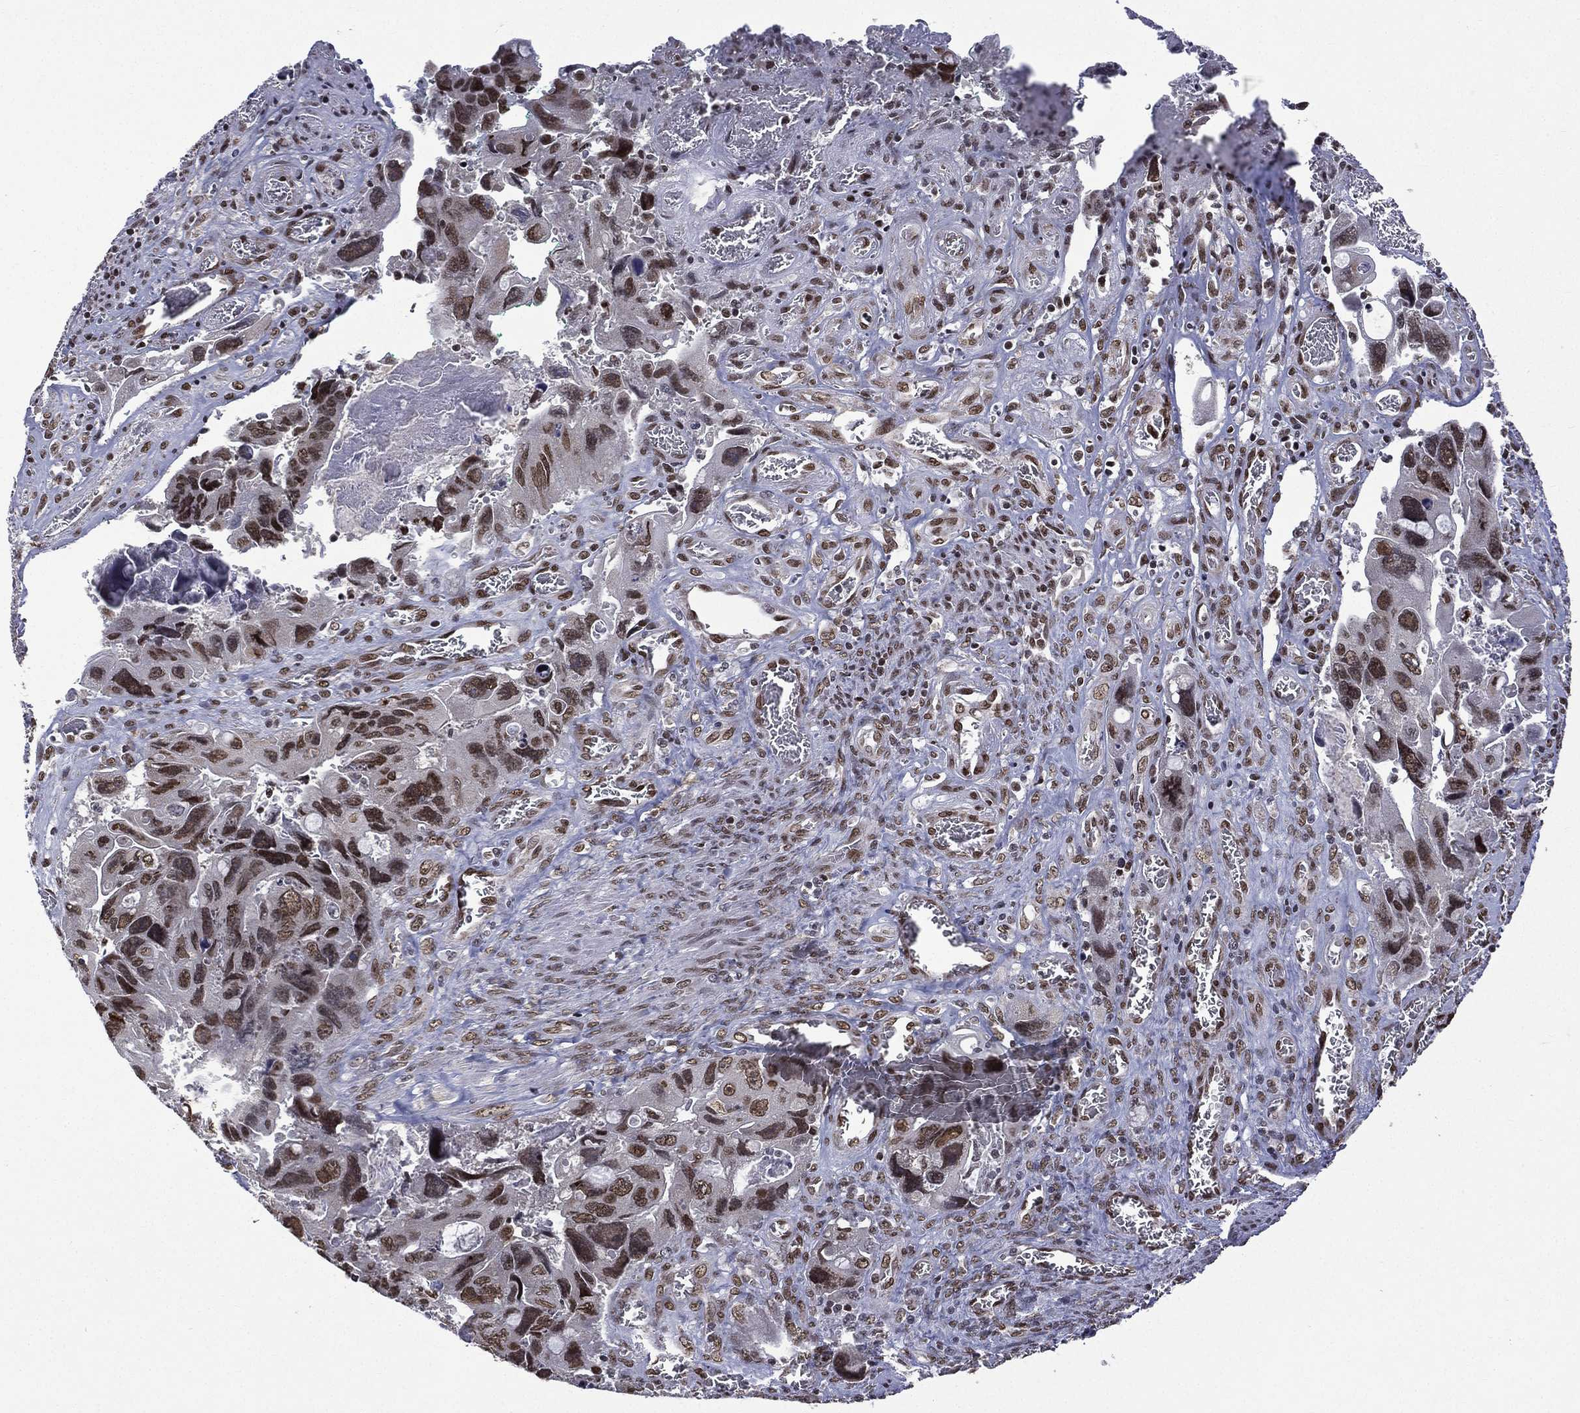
{"staining": {"intensity": "strong", "quantity": ">75%", "location": "nuclear"}, "tissue": "colorectal cancer", "cell_type": "Tumor cells", "image_type": "cancer", "snomed": [{"axis": "morphology", "description": "Adenocarcinoma, NOS"}, {"axis": "topography", "description": "Rectum"}], "caption": "DAB immunohistochemical staining of colorectal cancer exhibits strong nuclear protein expression in about >75% of tumor cells. (DAB IHC, brown staining for protein, blue staining for nuclei).", "gene": "C5orf24", "patient": {"sex": "male", "age": 62}}